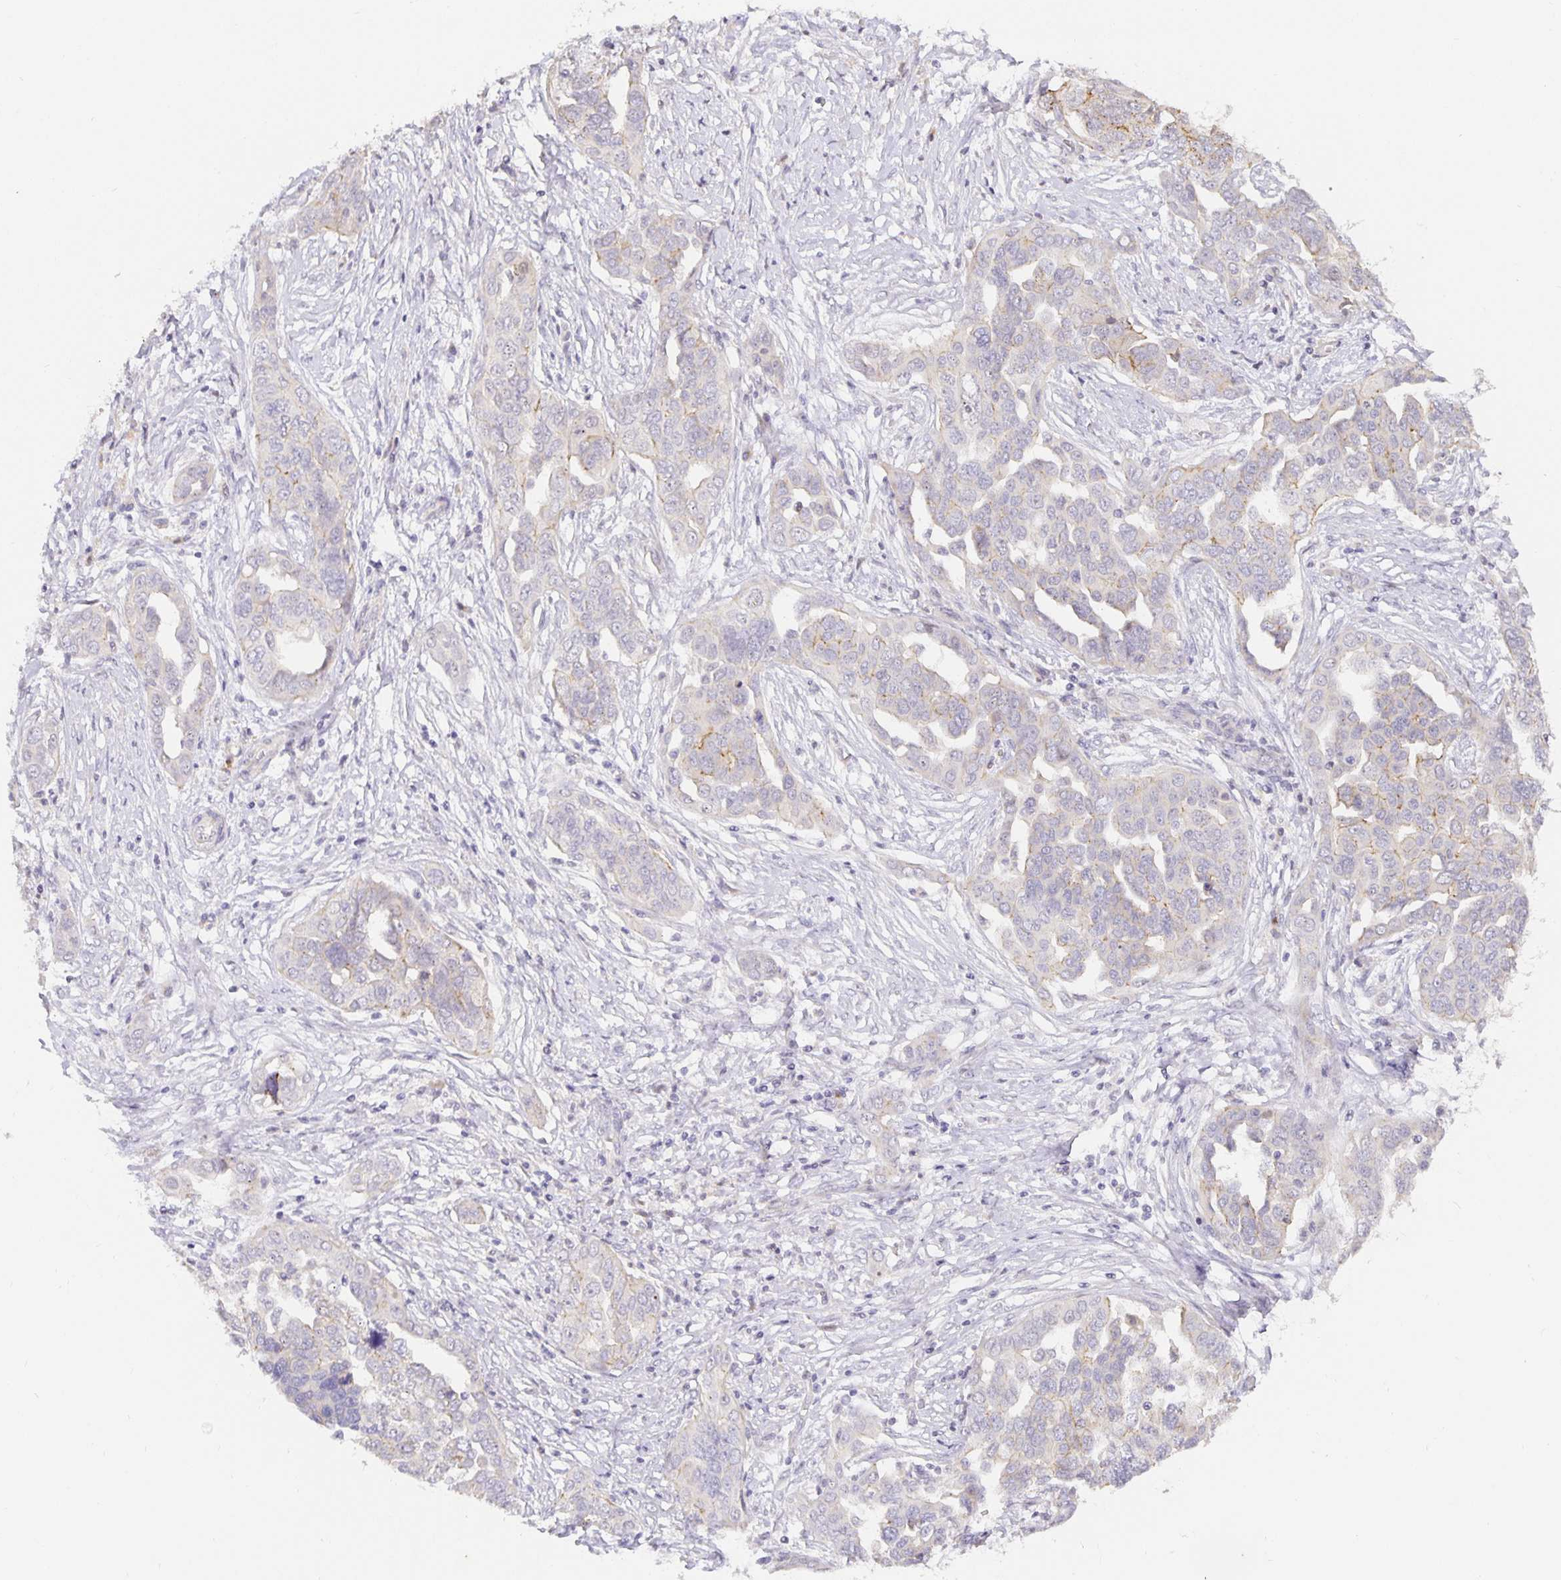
{"staining": {"intensity": "negative", "quantity": "none", "location": "none"}, "tissue": "ovarian cancer", "cell_type": "Tumor cells", "image_type": "cancer", "snomed": [{"axis": "morphology", "description": "Cystadenocarcinoma, serous, NOS"}, {"axis": "topography", "description": "Ovary"}], "caption": "DAB (3,3'-diaminobenzidine) immunohistochemical staining of human ovarian cancer shows no significant expression in tumor cells. Nuclei are stained in blue.", "gene": "TJP3", "patient": {"sex": "female", "age": 59}}